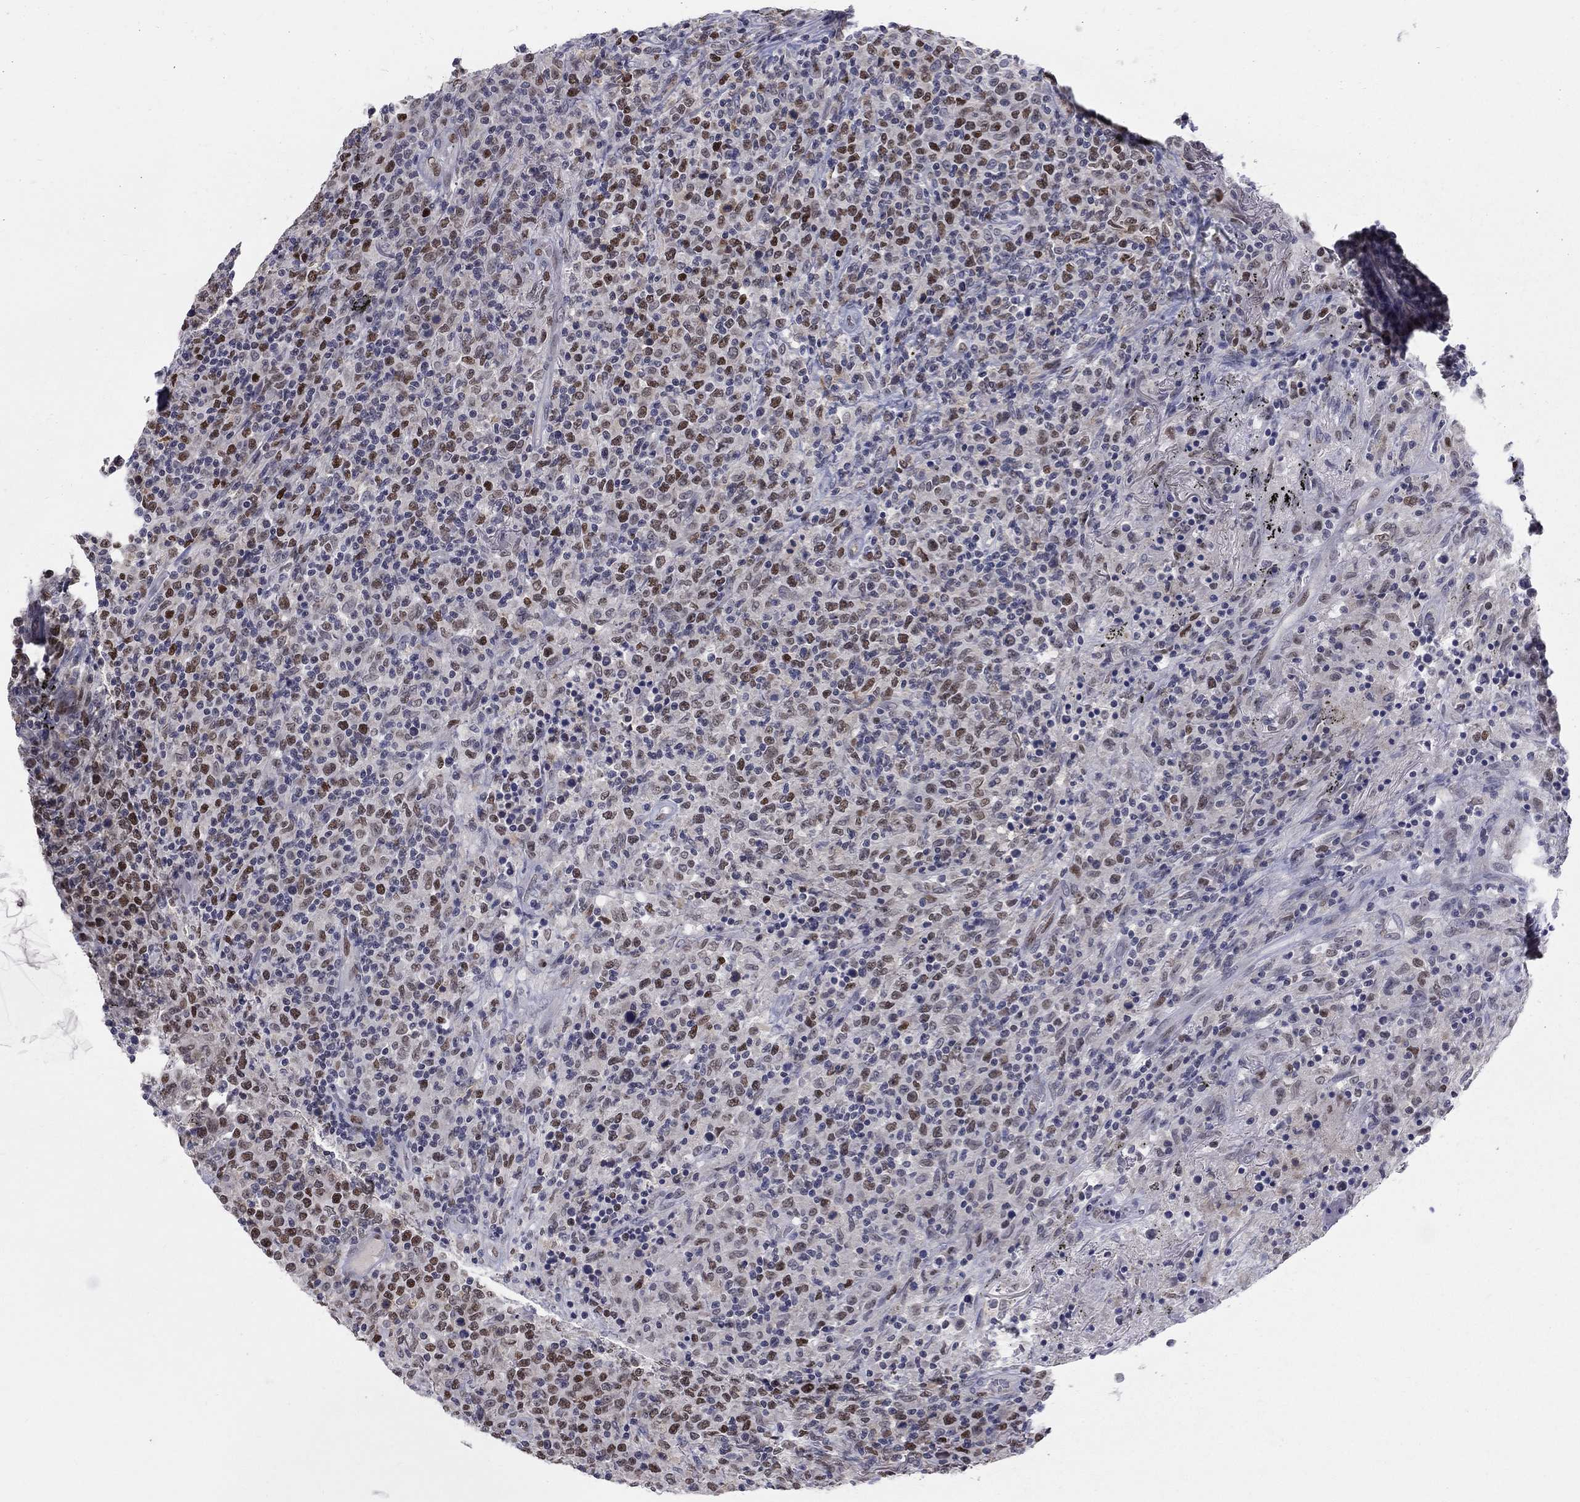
{"staining": {"intensity": "moderate", "quantity": "<25%", "location": "nuclear"}, "tissue": "lymphoma", "cell_type": "Tumor cells", "image_type": "cancer", "snomed": [{"axis": "morphology", "description": "Malignant lymphoma, non-Hodgkin's type, High grade"}, {"axis": "topography", "description": "Lung"}], "caption": "Protein expression analysis of human high-grade malignant lymphoma, non-Hodgkin's type reveals moderate nuclear positivity in approximately <25% of tumor cells.", "gene": "GCFC2", "patient": {"sex": "male", "age": 79}}